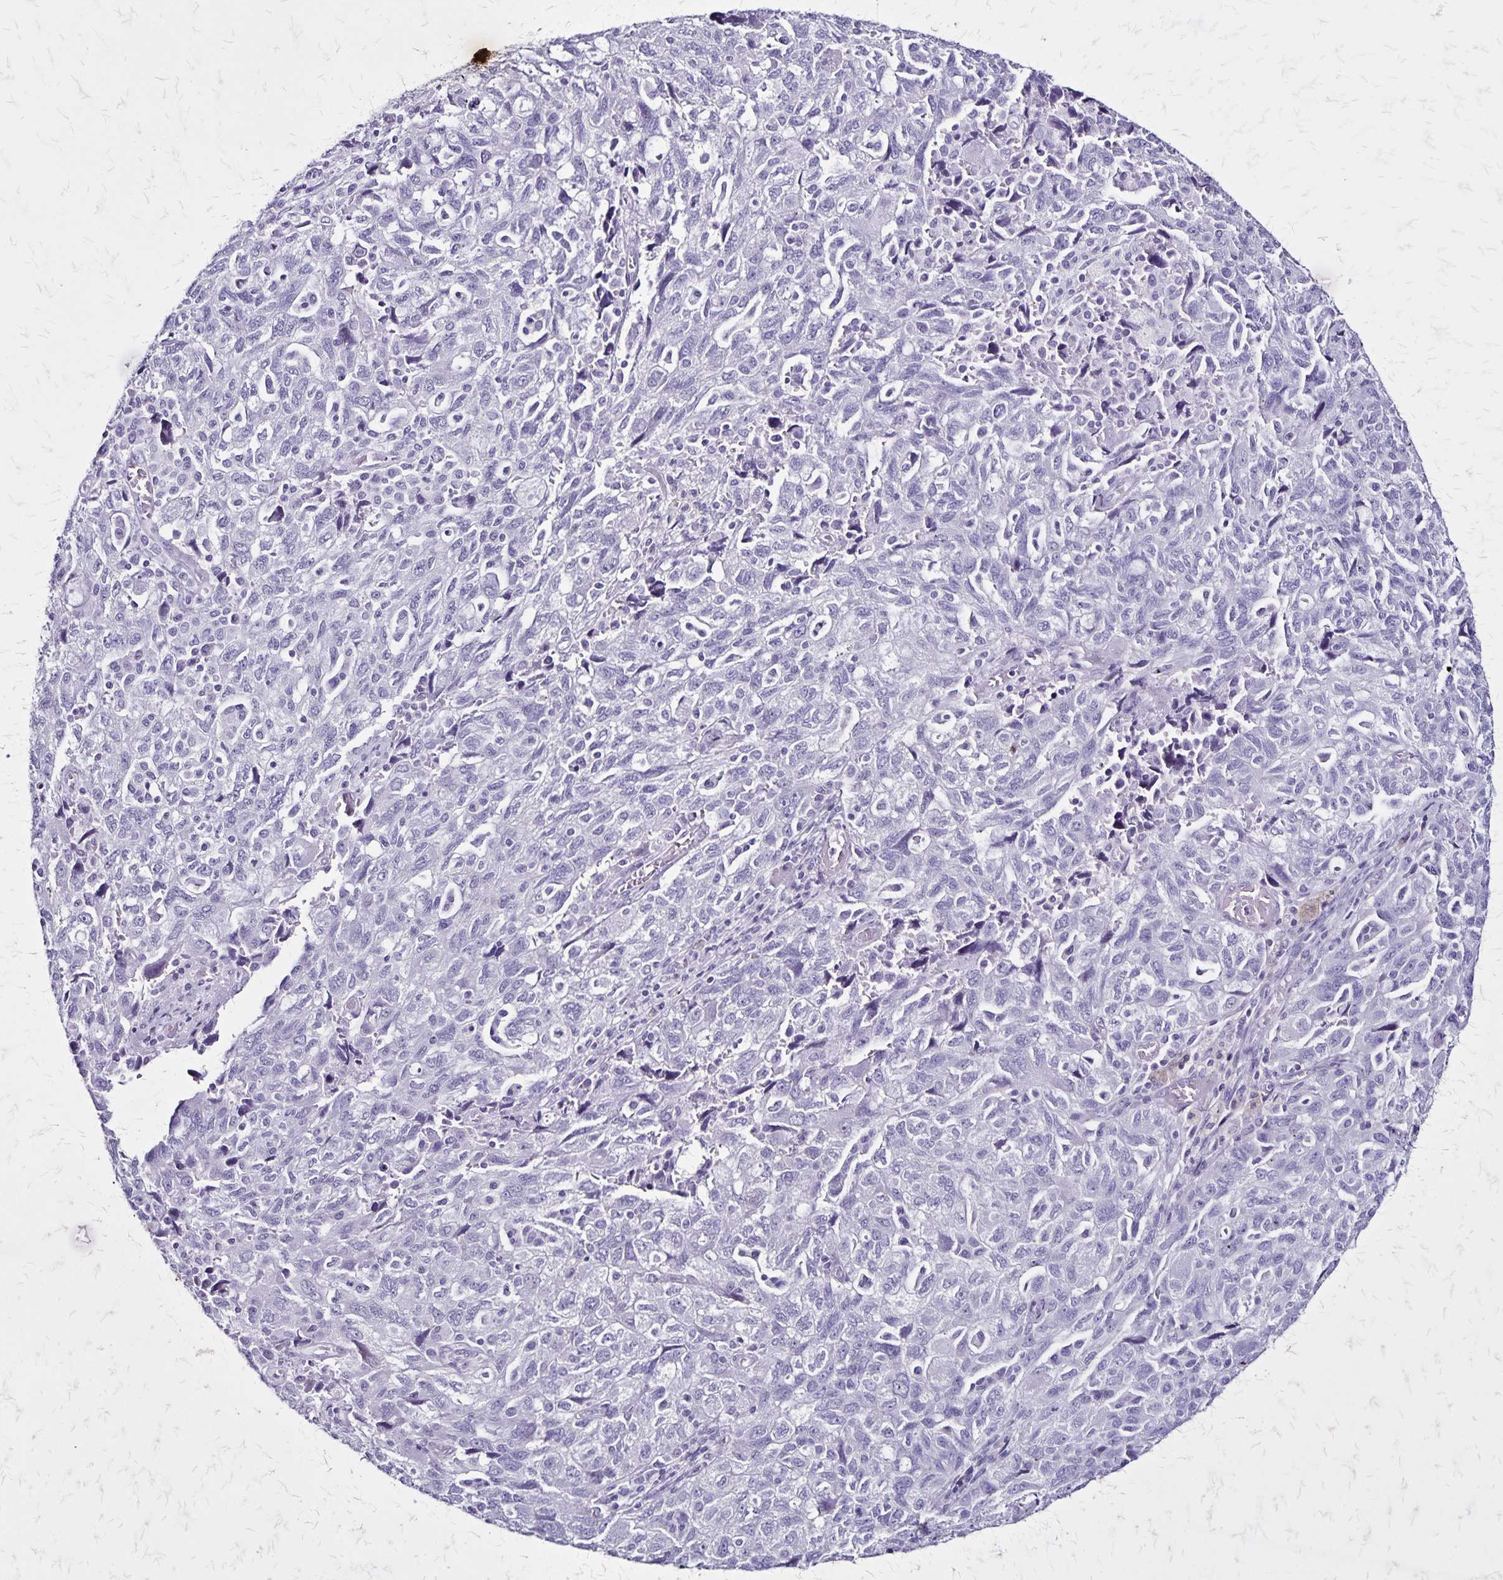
{"staining": {"intensity": "negative", "quantity": "none", "location": "none"}, "tissue": "ovarian cancer", "cell_type": "Tumor cells", "image_type": "cancer", "snomed": [{"axis": "morphology", "description": "Carcinoma, NOS"}, {"axis": "morphology", "description": "Cystadenocarcinoma, serous, NOS"}, {"axis": "topography", "description": "Ovary"}], "caption": "Human ovarian cancer (carcinoma) stained for a protein using IHC displays no expression in tumor cells.", "gene": "KRT2", "patient": {"sex": "female", "age": 69}}